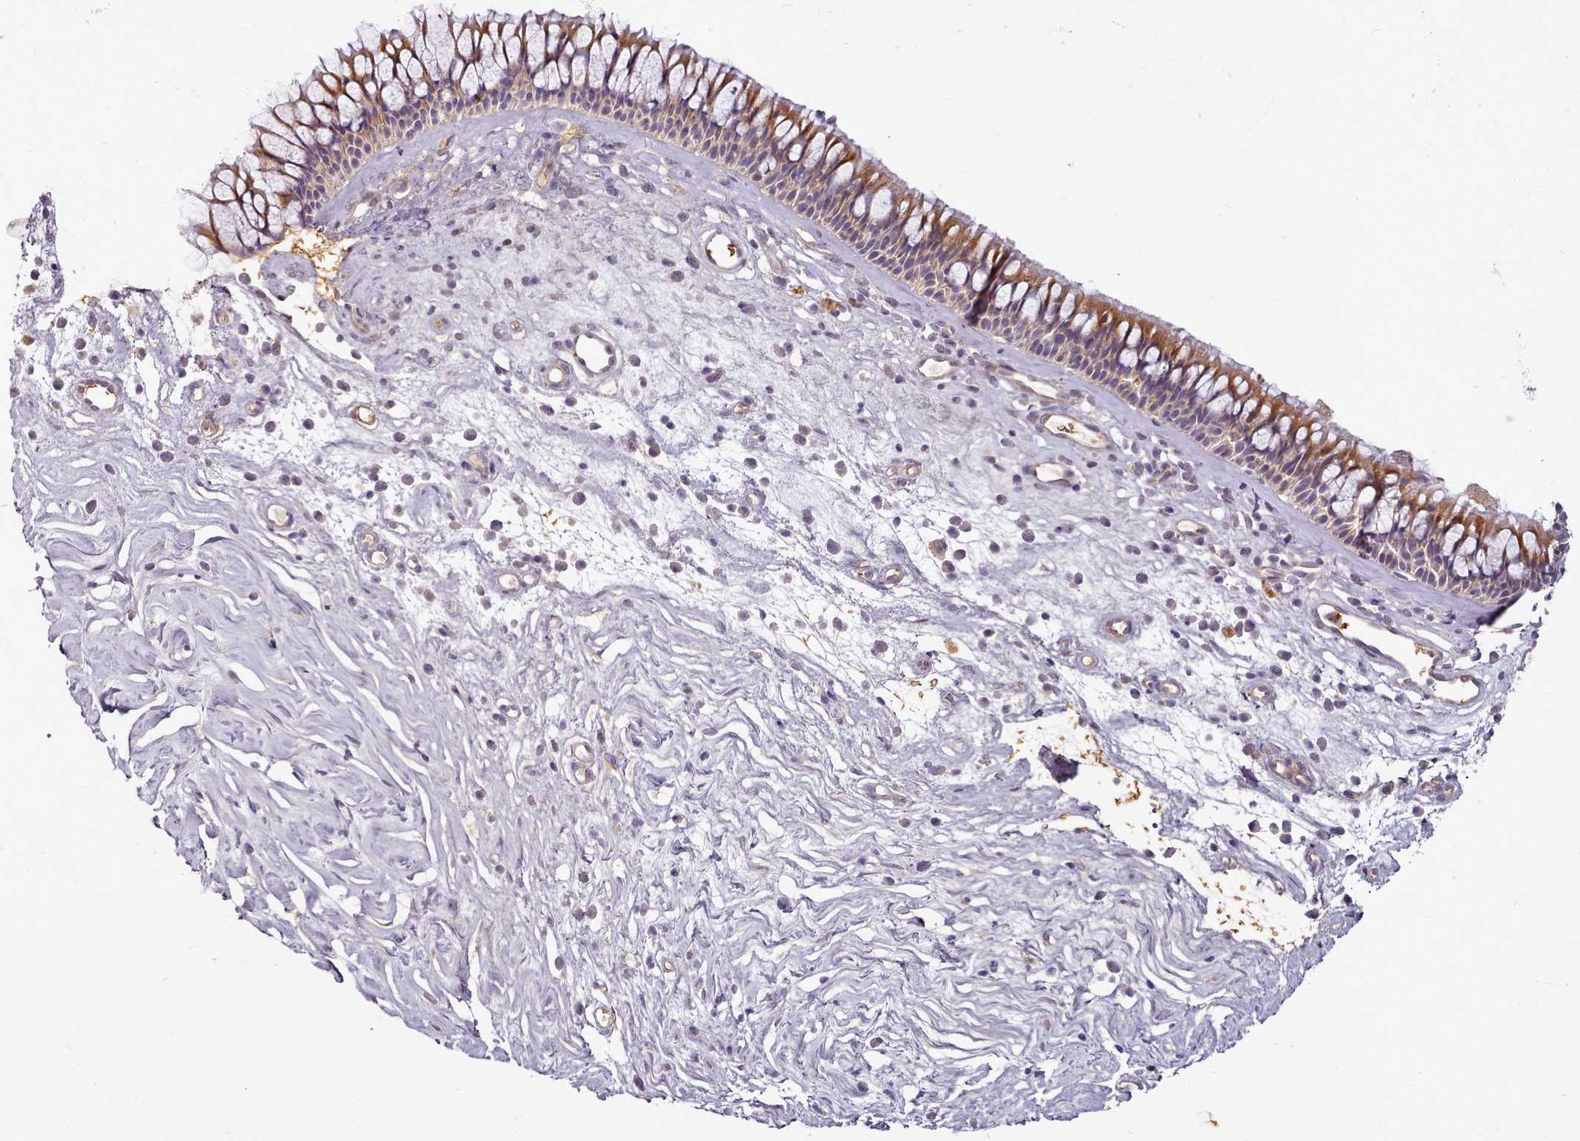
{"staining": {"intensity": "moderate", "quantity": "25%-75%", "location": "cytoplasmic/membranous"}, "tissue": "nasopharynx", "cell_type": "Respiratory epithelial cells", "image_type": "normal", "snomed": [{"axis": "morphology", "description": "Normal tissue, NOS"}, {"axis": "morphology", "description": "Inflammation, NOS"}, {"axis": "morphology", "description": "Malignant melanoma, Metastatic site"}, {"axis": "topography", "description": "Nasopharynx"}], "caption": "DAB immunohistochemical staining of benign human nasopharynx reveals moderate cytoplasmic/membranous protein expression in about 25%-75% of respiratory epithelial cells. Ihc stains the protein of interest in brown and the nuclei are stained blue.", "gene": "C1QTNF5", "patient": {"sex": "male", "age": 70}}